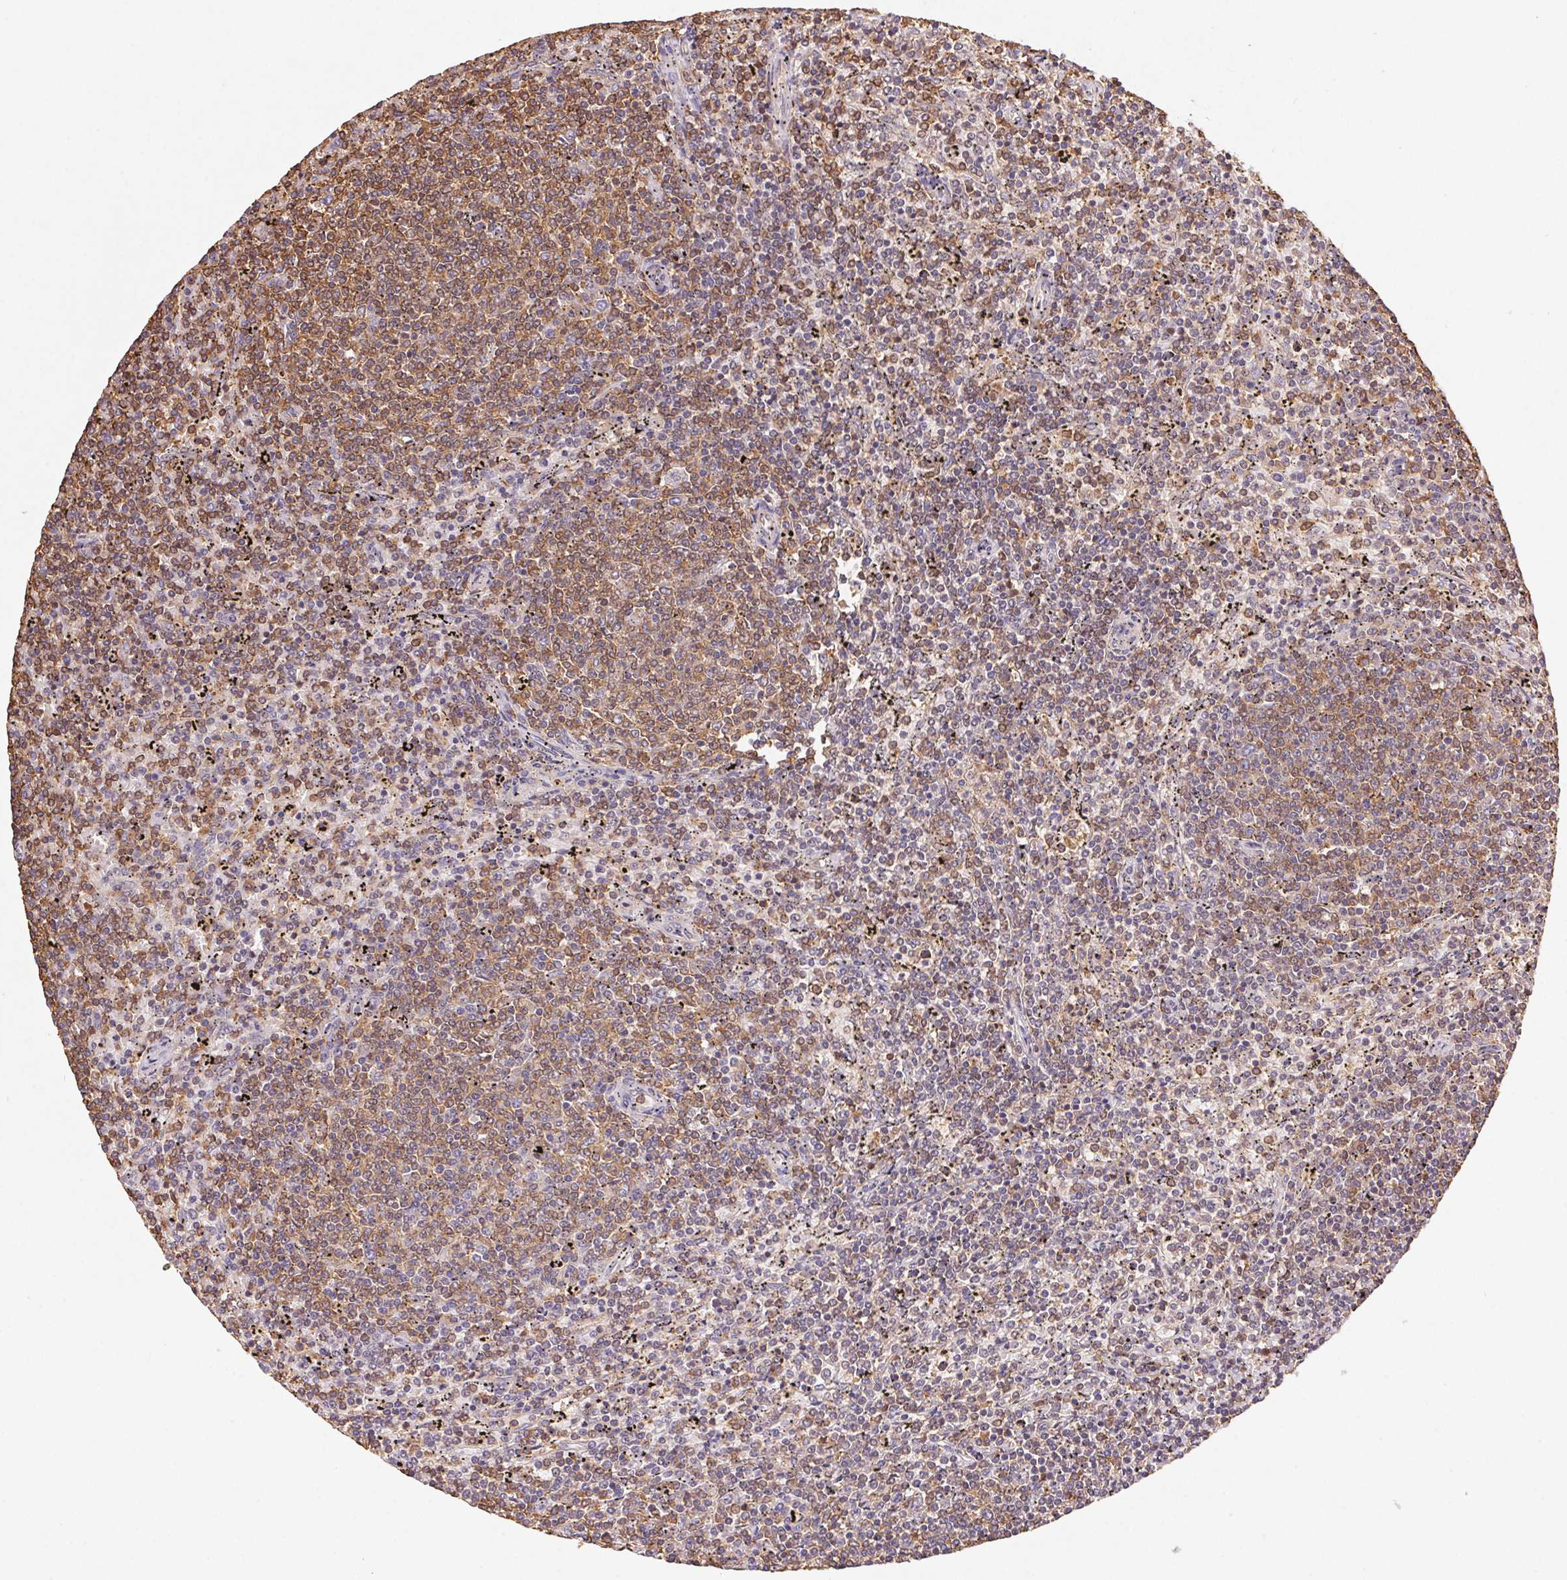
{"staining": {"intensity": "moderate", "quantity": "25%-75%", "location": "cytoplasmic/membranous"}, "tissue": "lymphoma", "cell_type": "Tumor cells", "image_type": "cancer", "snomed": [{"axis": "morphology", "description": "Malignant lymphoma, non-Hodgkin's type, Low grade"}, {"axis": "topography", "description": "Spleen"}], "caption": "The histopathology image reveals staining of malignant lymphoma, non-Hodgkin's type (low-grade), revealing moderate cytoplasmic/membranous protein expression (brown color) within tumor cells.", "gene": "ATG10", "patient": {"sex": "female", "age": 50}}